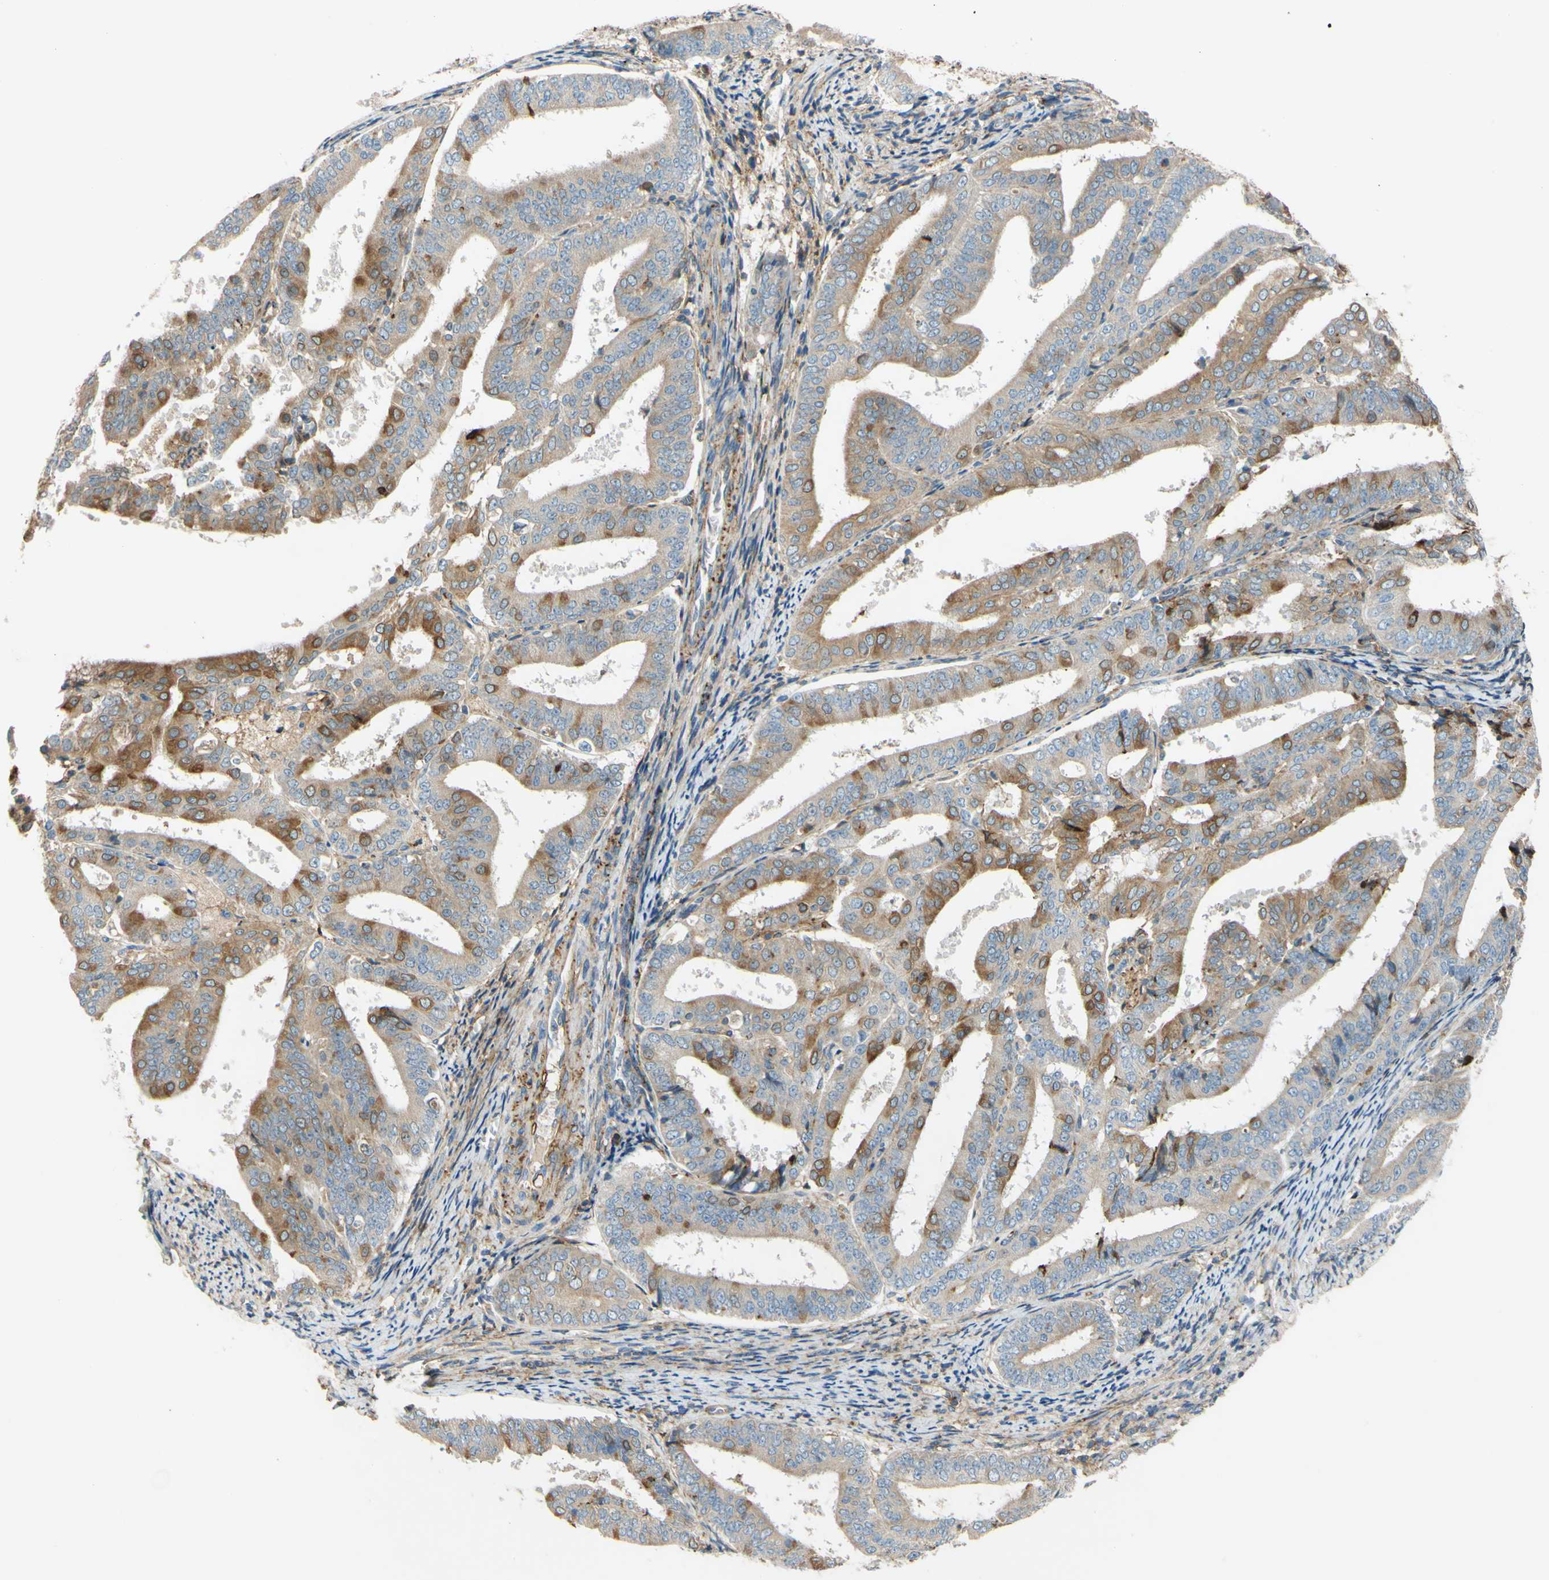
{"staining": {"intensity": "moderate", "quantity": "25%-75%", "location": "cytoplasmic/membranous"}, "tissue": "endometrial cancer", "cell_type": "Tumor cells", "image_type": "cancer", "snomed": [{"axis": "morphology", "description": "Adenocarcinoma, NOS"}, {"axis": "topography", "description": "Endometrium"}], "caption": "This micrograph exhibits immunohistochemistry (IHC) staining of endometrial adenocarcinoma, with medium moderate cytoplasmic/membranous positivity in approximately 25%-75% of tumor cells.", "gene": "POR", "patient": {"sex": "female", "age": 63}}